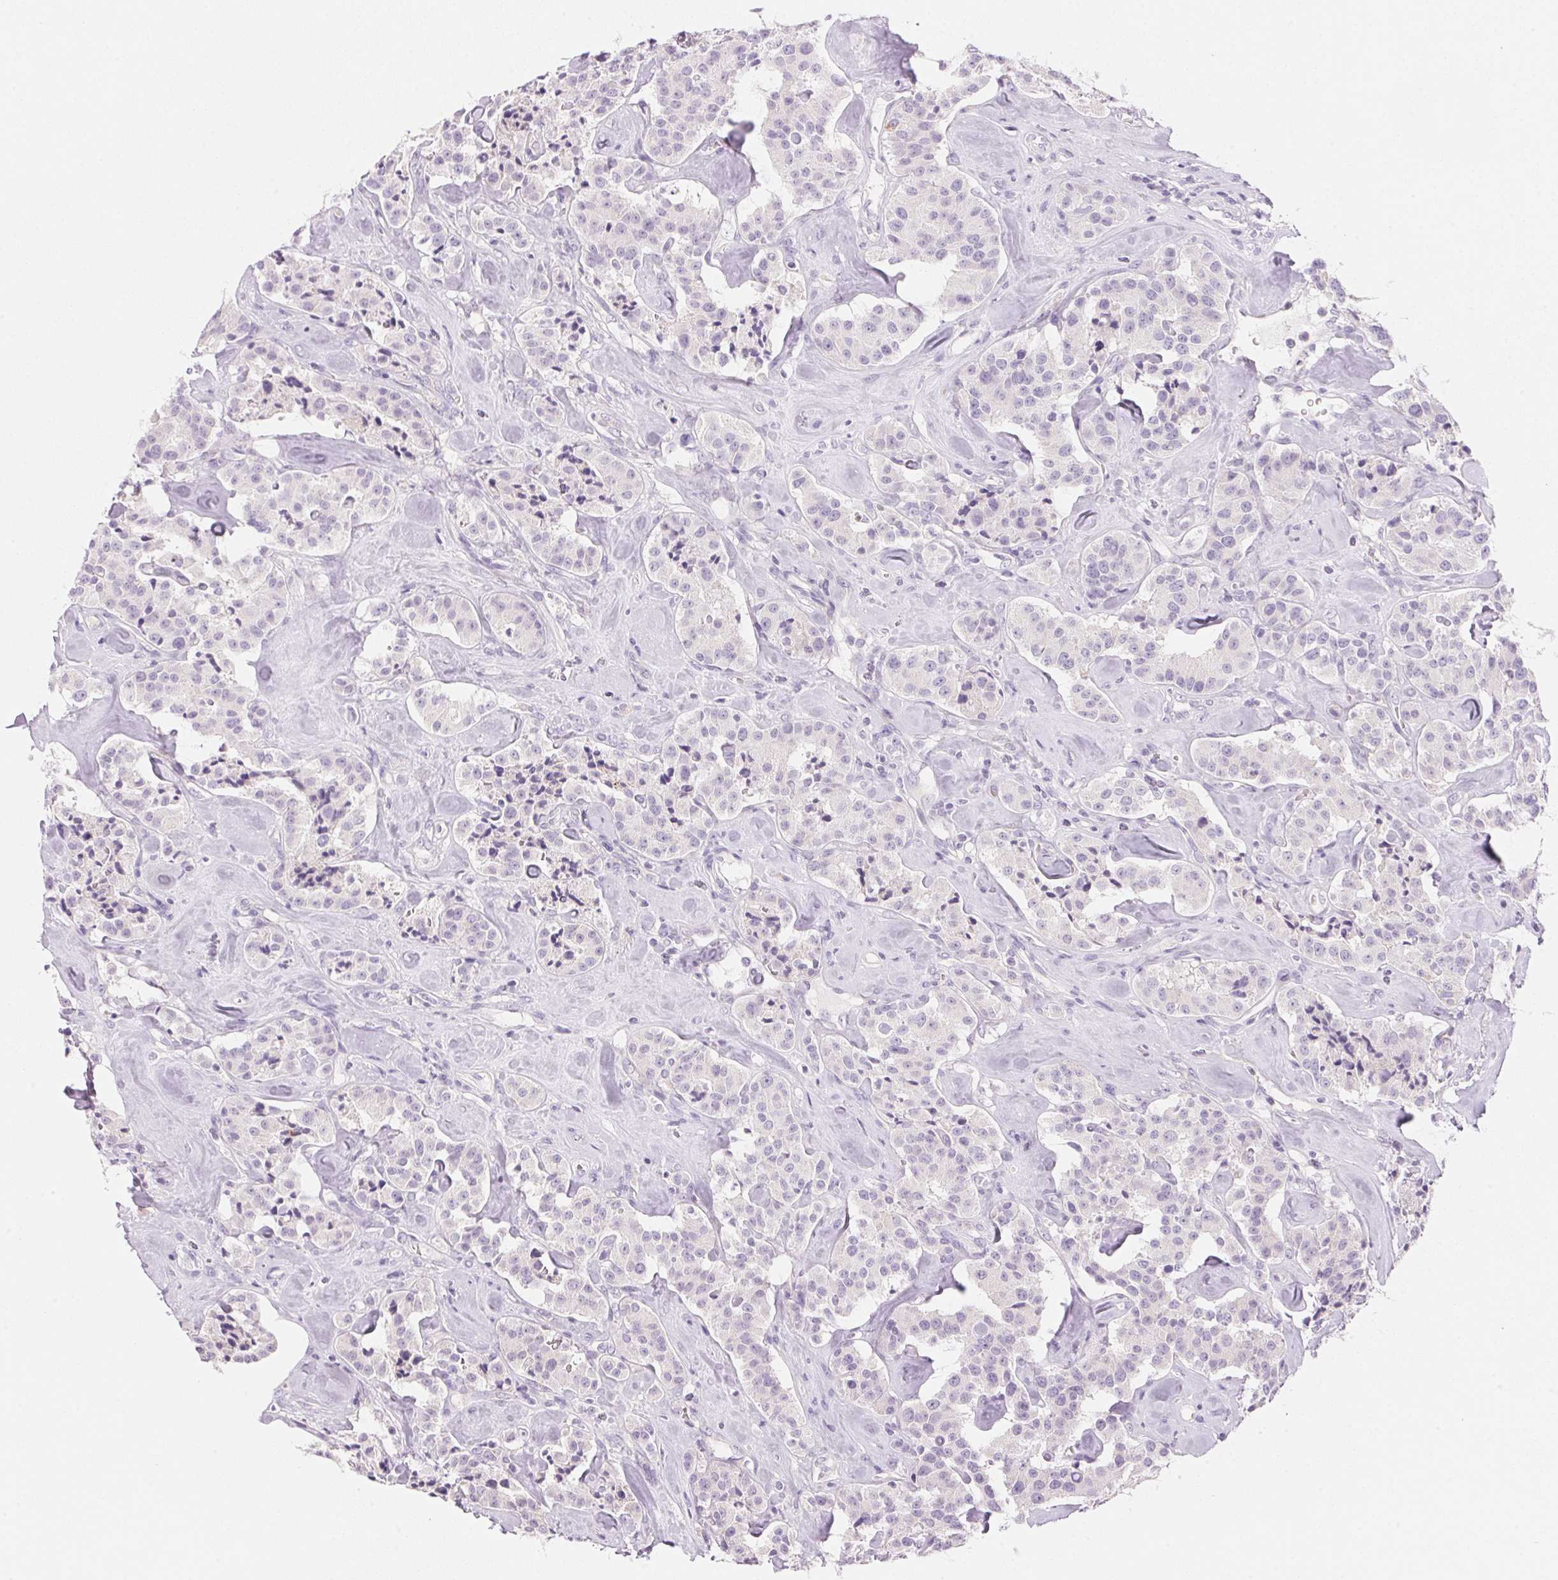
{"staining": {"intensity": "negative", "quantity": "none", "location": "none"}, "tissue": "carcinoid", "cell_type": "Tumor cells", "image_type": "cancer", "snomed": [{"axis": "morphology", "description": "Carcinoid, malignant, NOS"}, {"axis": "topography", "description": "Pancreas"}], "caption": "Immunohistochemical staining of carcinoid exhibits no significant staining in tumor cells.", "gene": "CYP11B1", "patient": {"sex": "male", "age": 41}}